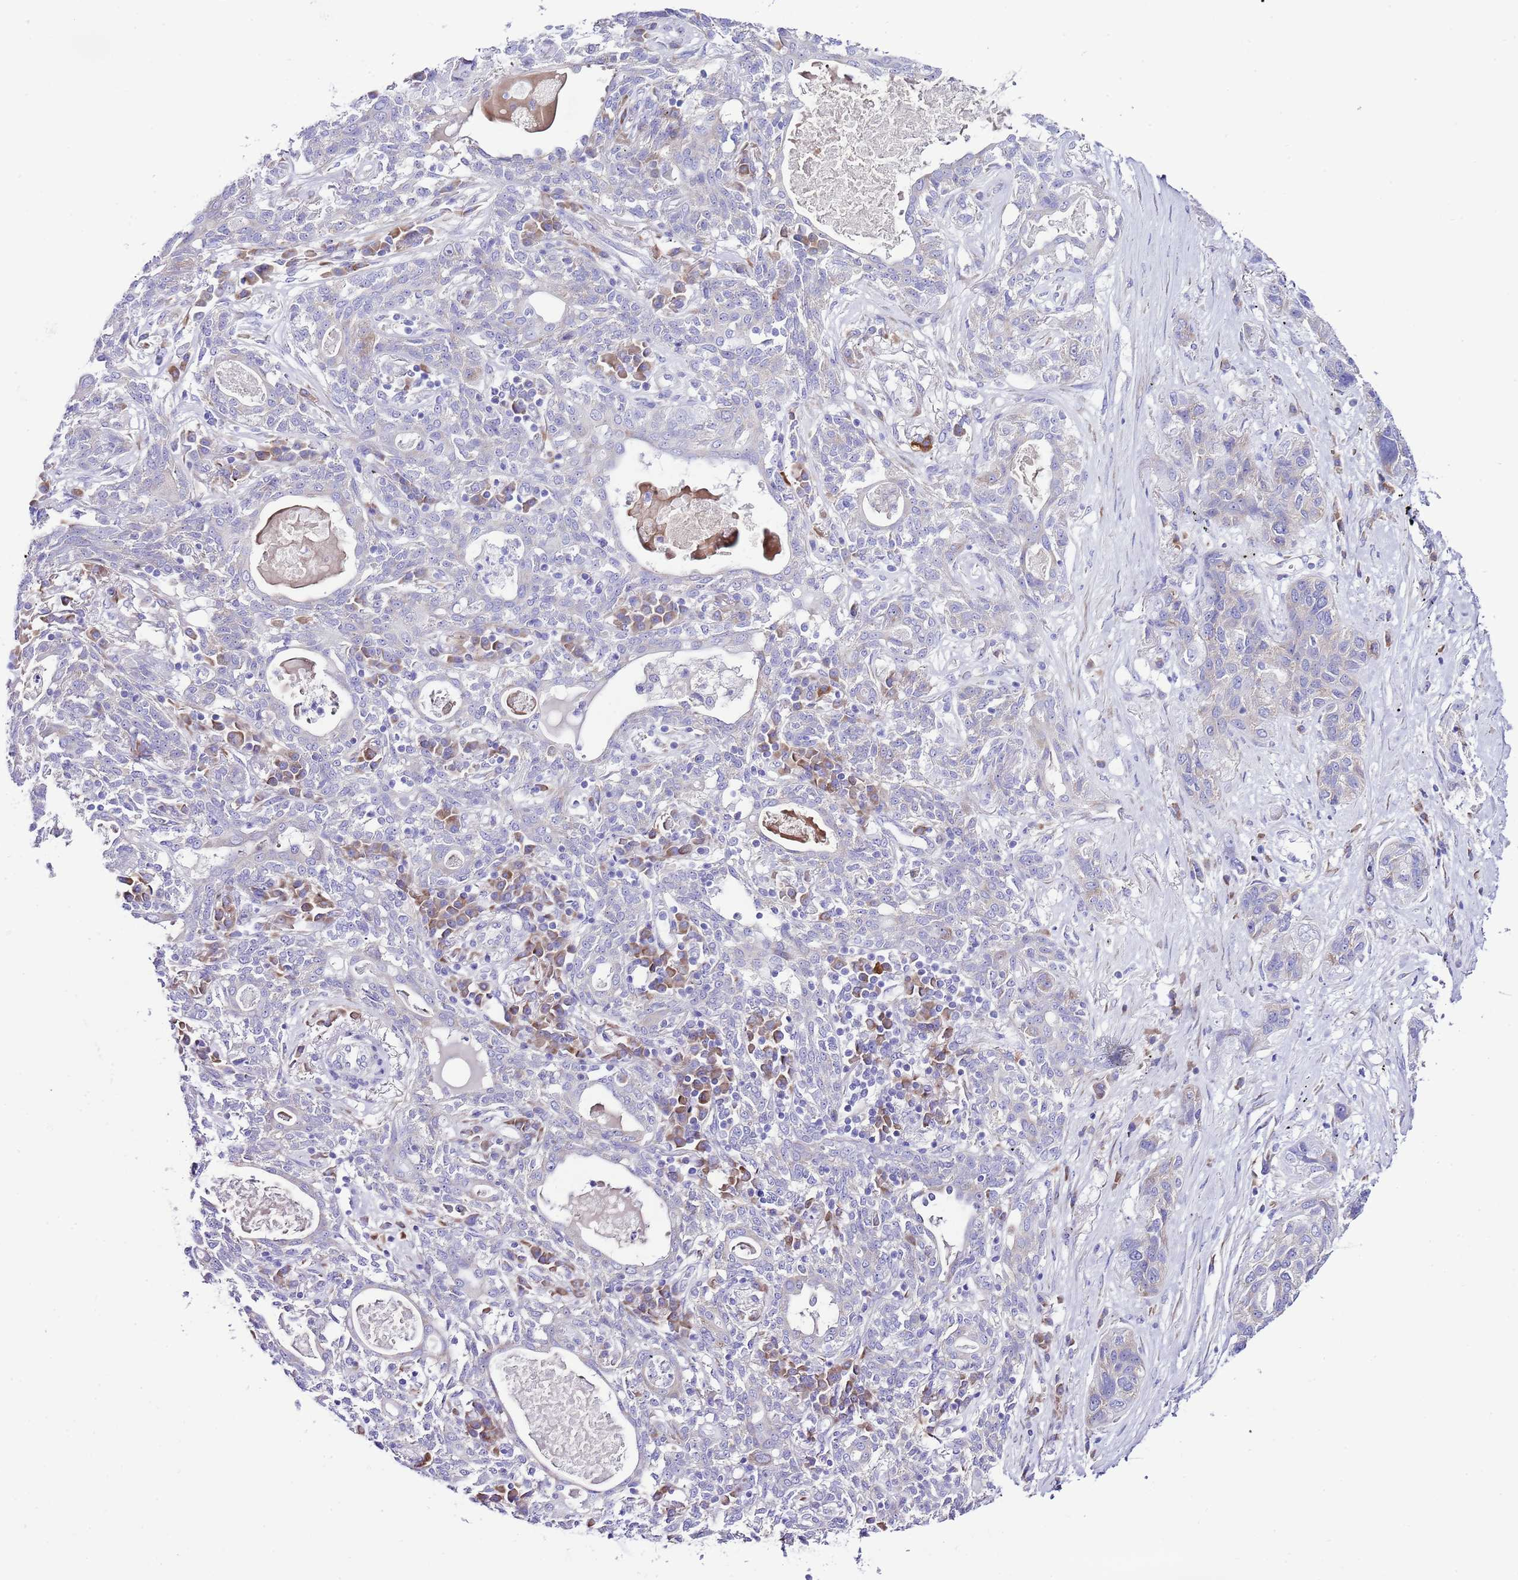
{"staining": {"intensity": "negative", "quantity": "none", "location": "none"}, "tissue": "lung cancer", "cell_type": "Tumor cells", "image_type": "cancer", "snomed": [{"axis": "morphology", "description": "Squamous cell carcinoma, NOS"}, {"axis": "topography", "description": "Lung"}], "caption": "Human lung cancer stained for a protein using immunohistochemistry (IHC) displays no expression in tumor cells.", "gene": "RPS10", "patient": {"sex": "female", "age": 70}}